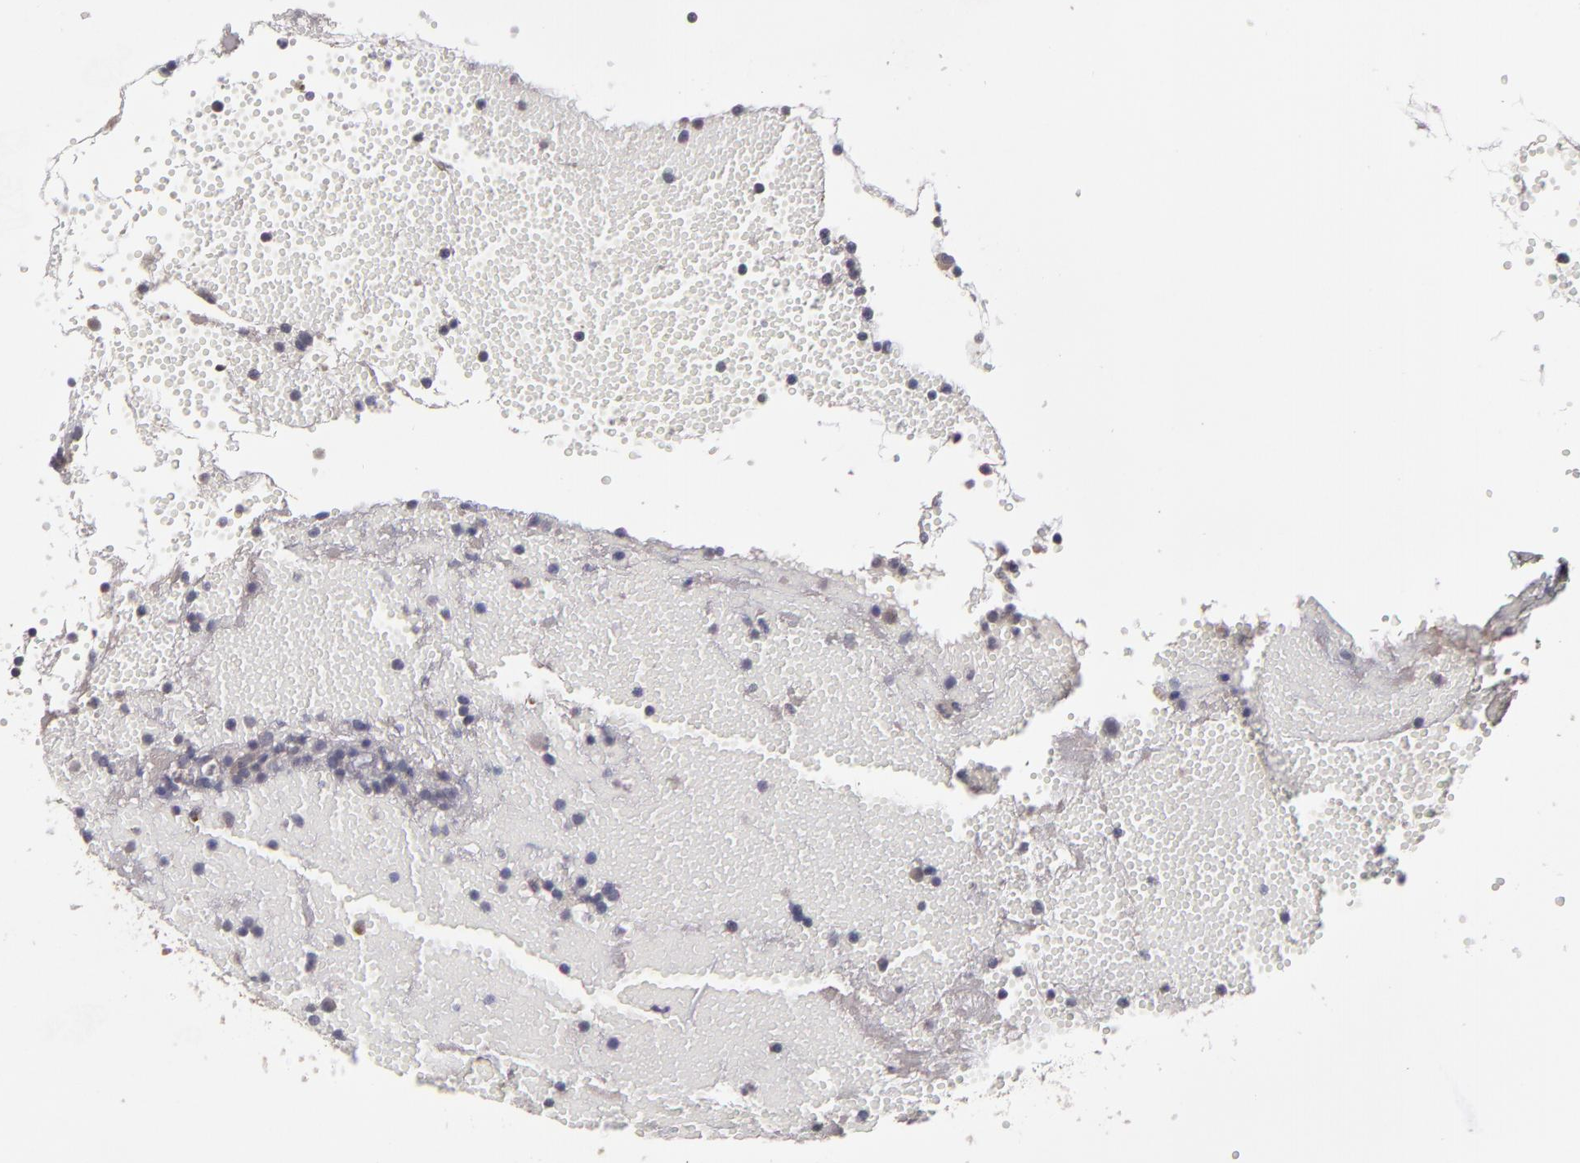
{"staining": {"intensity": "negative", "quantity": "none", "location": "none"}, "tissue": "tonsil", "cell_type": "Germinal center cells", "image_type": "normal", "snomed": [{"axis": "morphology", "description": "Normal tissue, NOS"}, {"axis": "topography", "description": "Tonsil"}], "caption": "Tonsil stained for a protein using IHC displays no expression germinal center cells.", "gene": "CTSO", "patient": {"sex": "female", "age": 40}}